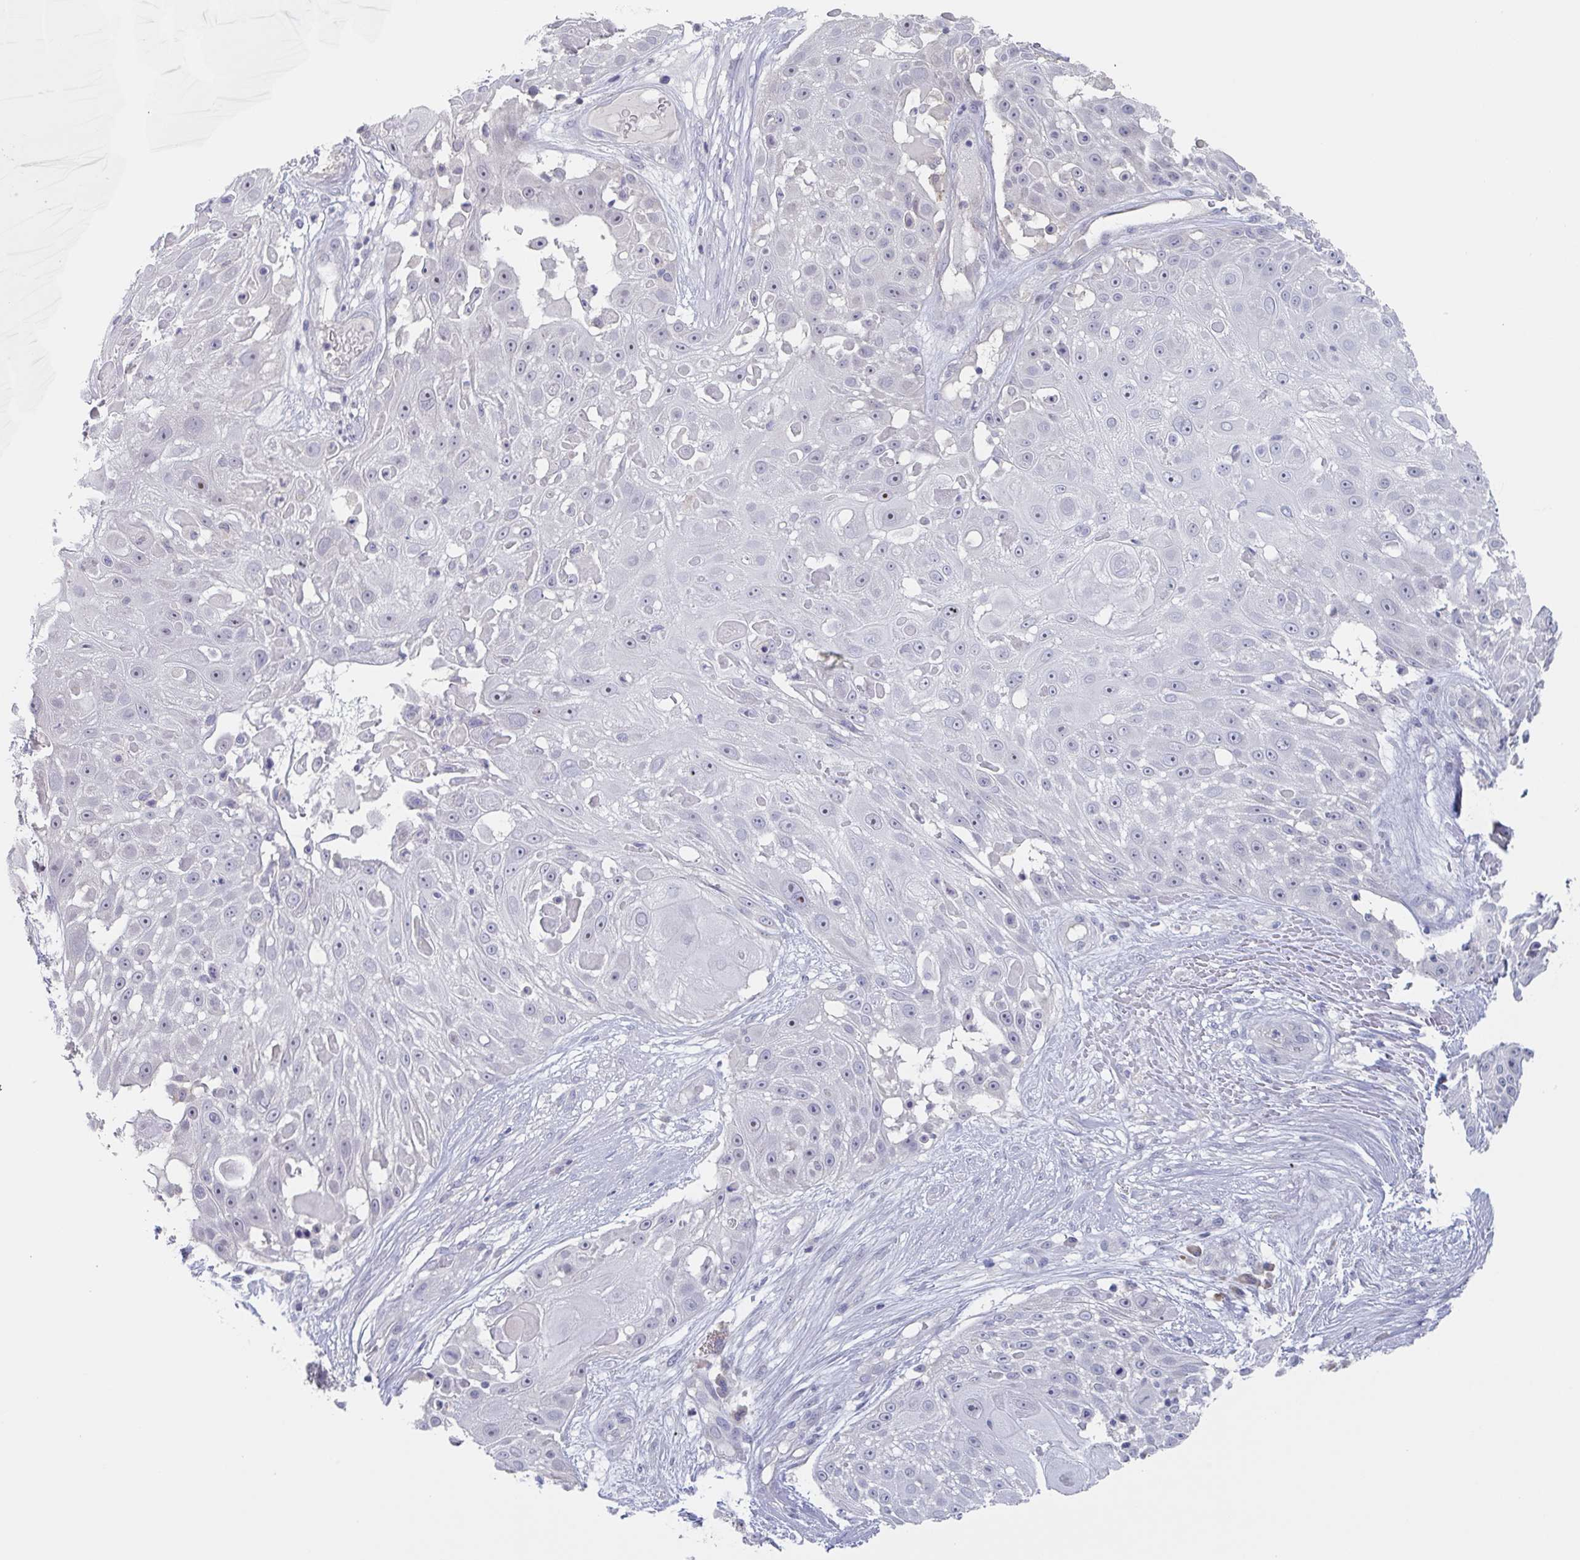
{"staining": {"intensity": "weak", "quantity": "25%-75%", "location": "nuclear"}, "tissue": "skin cancer", "cell_type": "Tumor cells", "image_type": "cancer", "snomed": [{"axis": "morphology", "description": "Squamous cell carcinoma, NOS"}, {"axis": "topography", "description": "Skin"}], "caption": "Immunohistochemistry (IHC) (DAB (3,3'-diaminobenzidine)) staining of human squamous cell carcinoma (skin) exhibits weak nuclear protein positivity in approximately 25%-75% of tumor cells. (Brightfield microscopy of DAB IHC at high magnification).", "gene": "NOXRED1", "patient": {"sex": "female", "age": 86}}